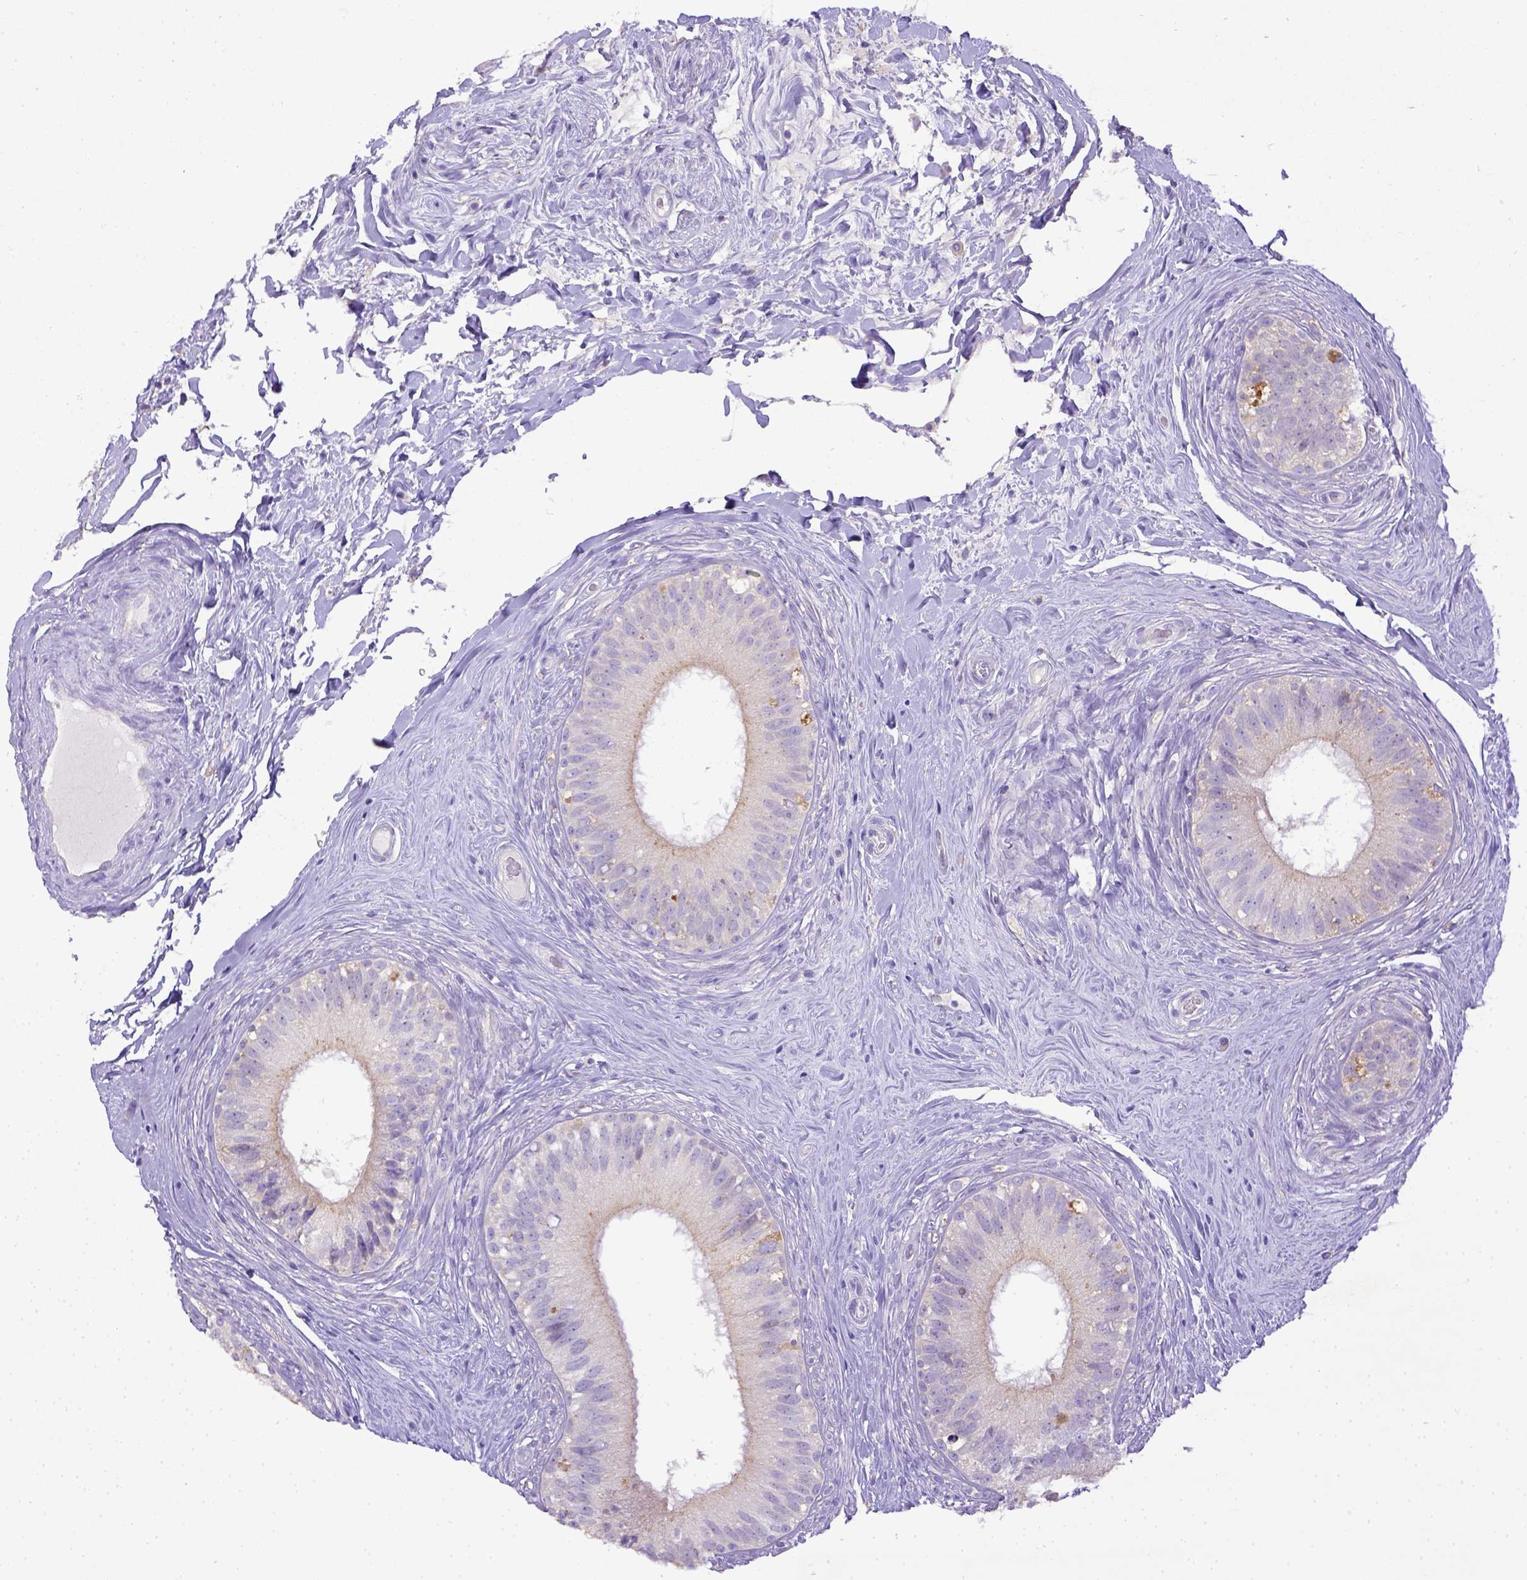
{"staining": {"intensity": "negative", "quantity": "none", "location": "none"}, "tissue": "epididymis", "cell_type": "Glandular cells", "image_type": "normal", "snomed": [{"axis": "morphology", "description": "Normal tissue, NOS"}, {"axis": "topography", "description": "Epididymis"}], "caption": "There is no significant positivity in glandular cells of epididymis. (Brightfield microscopy of DAB (3,3'-diaminobenzidine) immunohistochemistry at high magnification).", "gene": "CD40", "patient": {"sex": "male", "age": 59}}